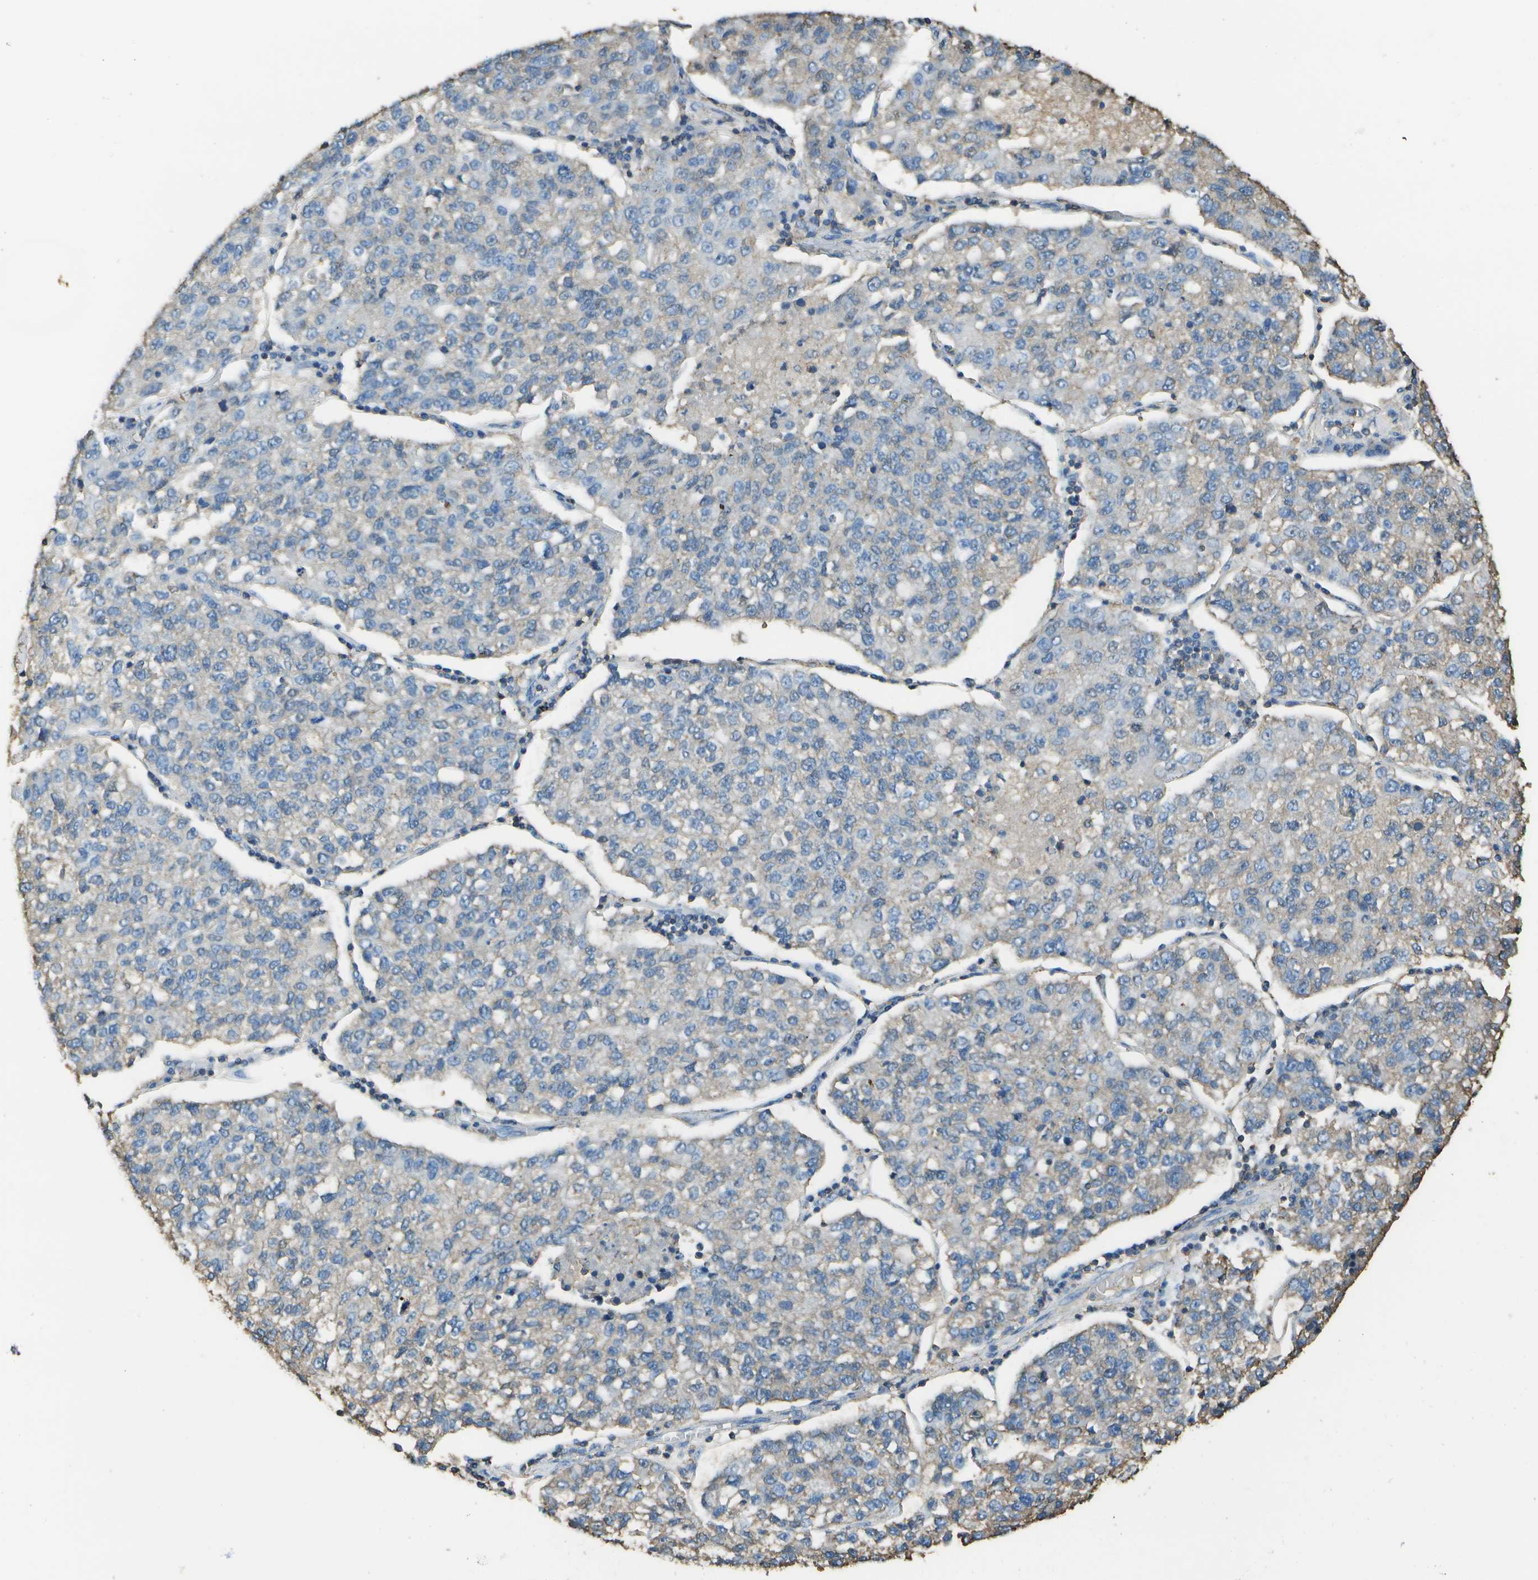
{"staining": {"intensity": "weak", "quantity": "25%-75%", "location": "cytoplasmic/membranous"}, "tissue": "lung cancer", "cell_type": "Tumor cells", "image_type": "cancer", "snomed": [{"axis": "morphology", "description": "Adenocarcinoma, NOS"}, {"axis": "topography", "description": "Lung"}], "caption": "DAB immunohistochemical staining of lung adenocarcinoma demonstrates weak cytoplasmic/membranous protein staining in about 25%-75% of tumor cells.", "gene": "CYP4F11", "patient": {"sex": "male", "age": 49}}